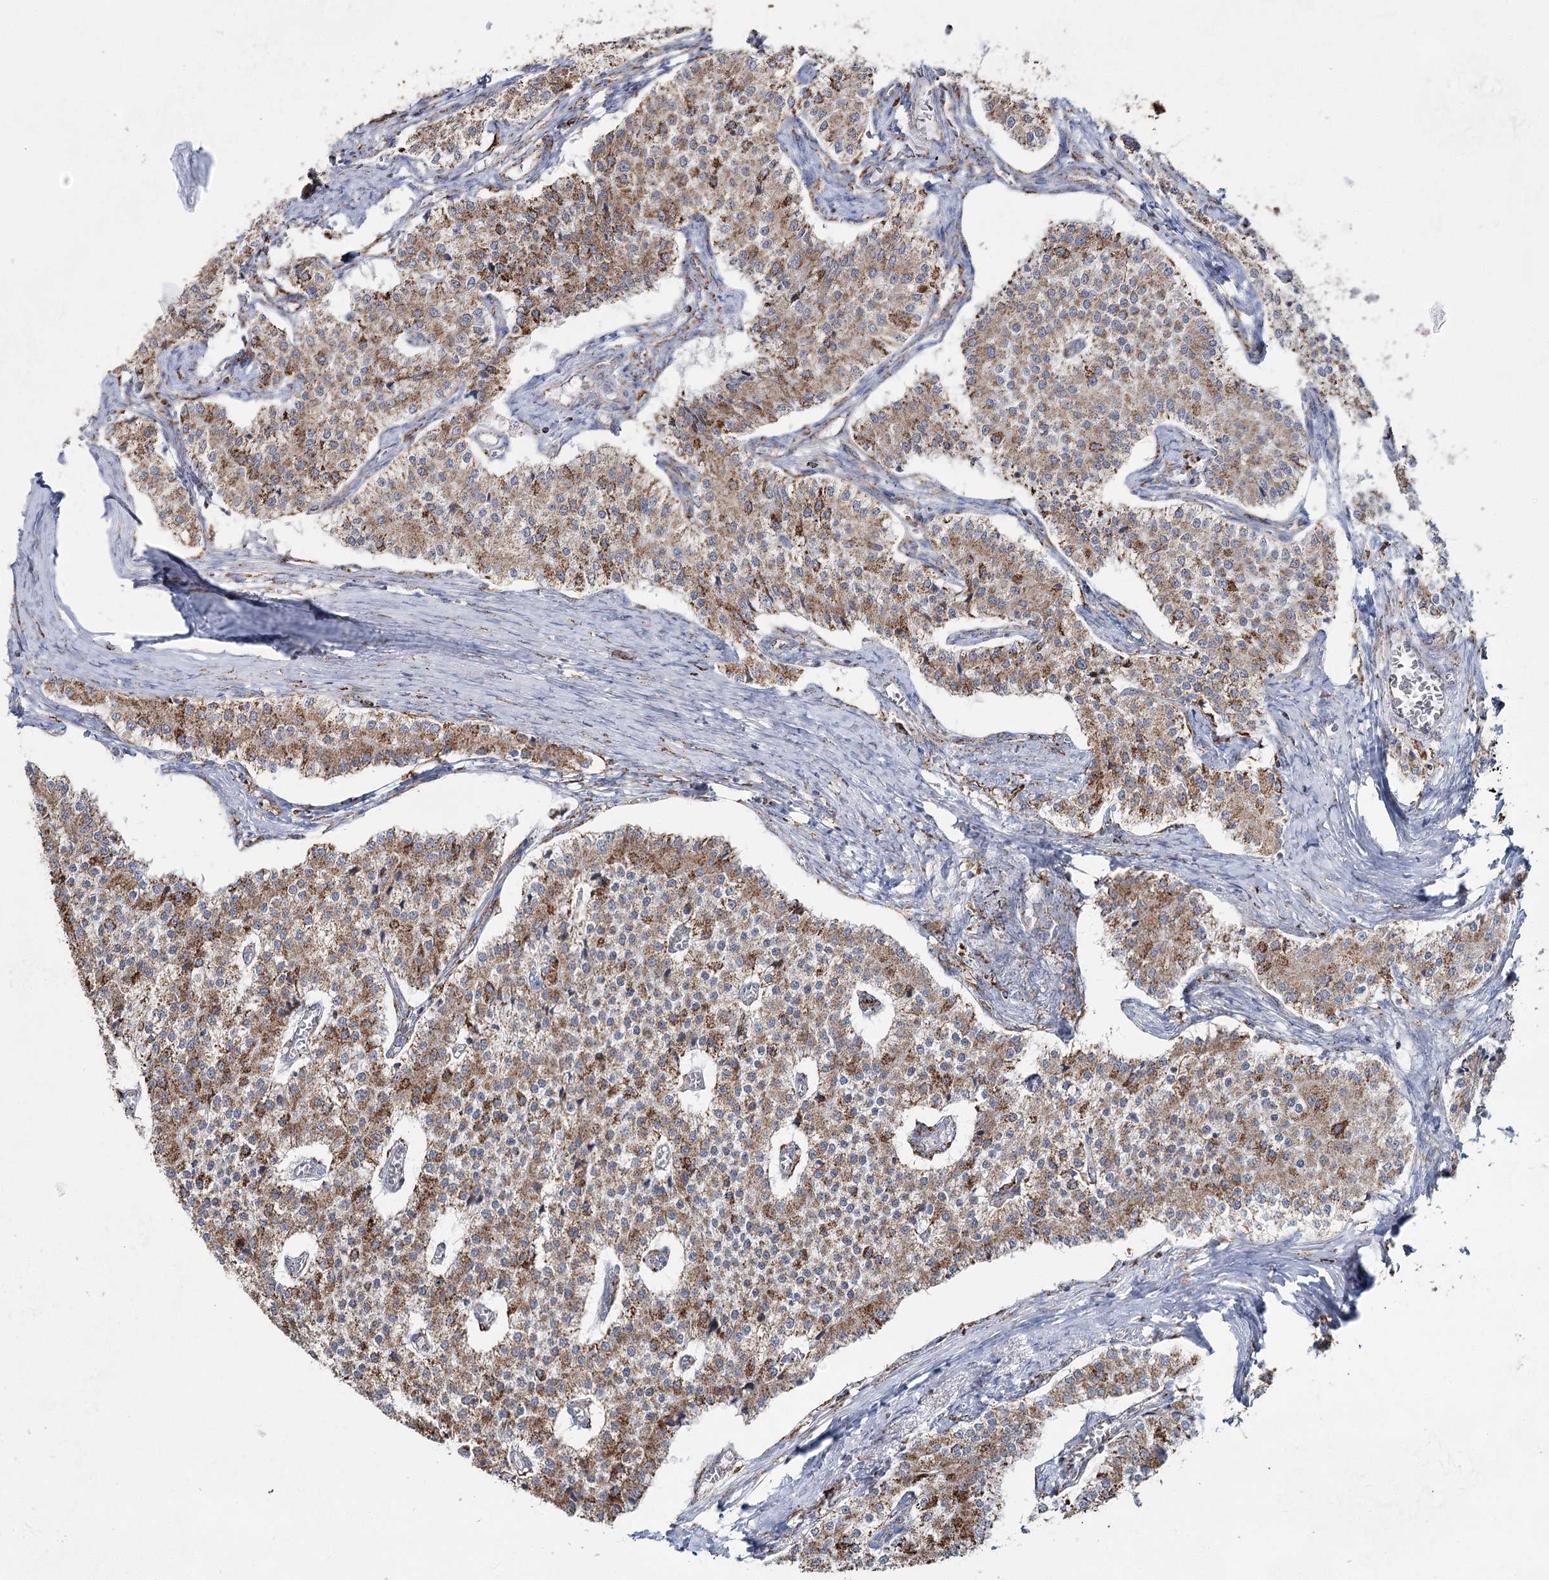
{"staining": {"intensity": "moderate", "quantity": ">75%", "location": "cytoplasmic/membranous"}, "tissue": "carcinoid", "cell_type": "Tumor cells", "image_type": "cancer", "snomed": [{"axis": "morphology", "description": "Carcinoid, malignant, NOS"}, {"axis": "topography", "description": "Colon"}], "caption": "Tumor cells exhibit medium levels of moderate cytoplasmic/membranous expression in about >75% of cells in human carcinoid.", "gene": "CWF19L1", "patient": {"sex": "female", "age": 52}}